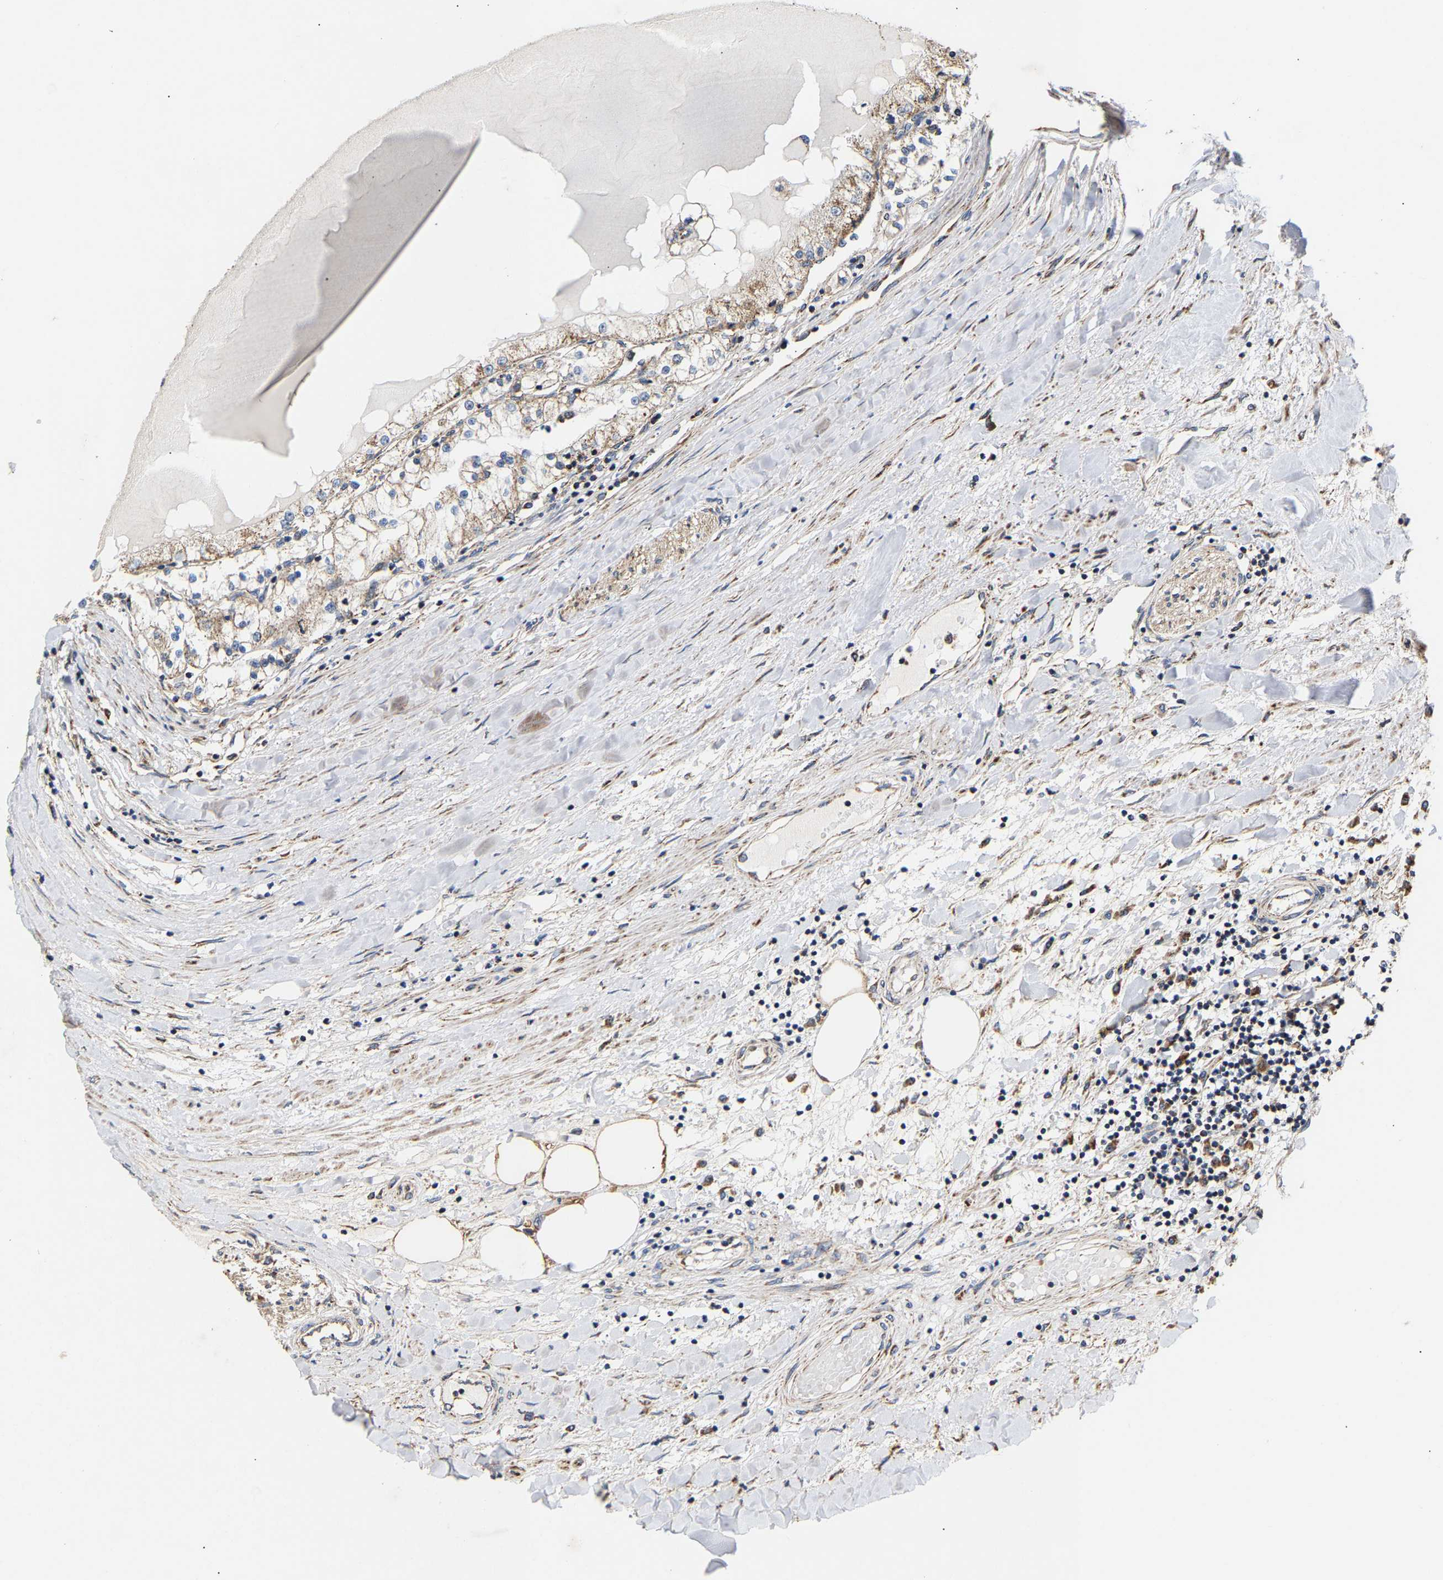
{"staining": {"intensity": "moderate", "quantity": ">75%", "location": "cytoplasmic/membranous"}, "tissue": "renal cancer", "cell_type": "Tumor cells", "image_type": "cancer", "snomed": [{"axis": "morphology", "description": "Adenocarcinoma, NOS"}, {"axis": "topography", "description": "Kidney"}], "caption": "Immunohistochemistry (IHC) photomicrograph of neoplastic tissue: human renal adenocarcinoma stained using IHC displays medium levels of moderate protein expression localized specifically in the cytoplasmic/membranous of tumor cells, appearing as a cytoplasmic/membranous brown color.", "gene": "TMEM168", "patient": {"sex": "male", "age": 68}}